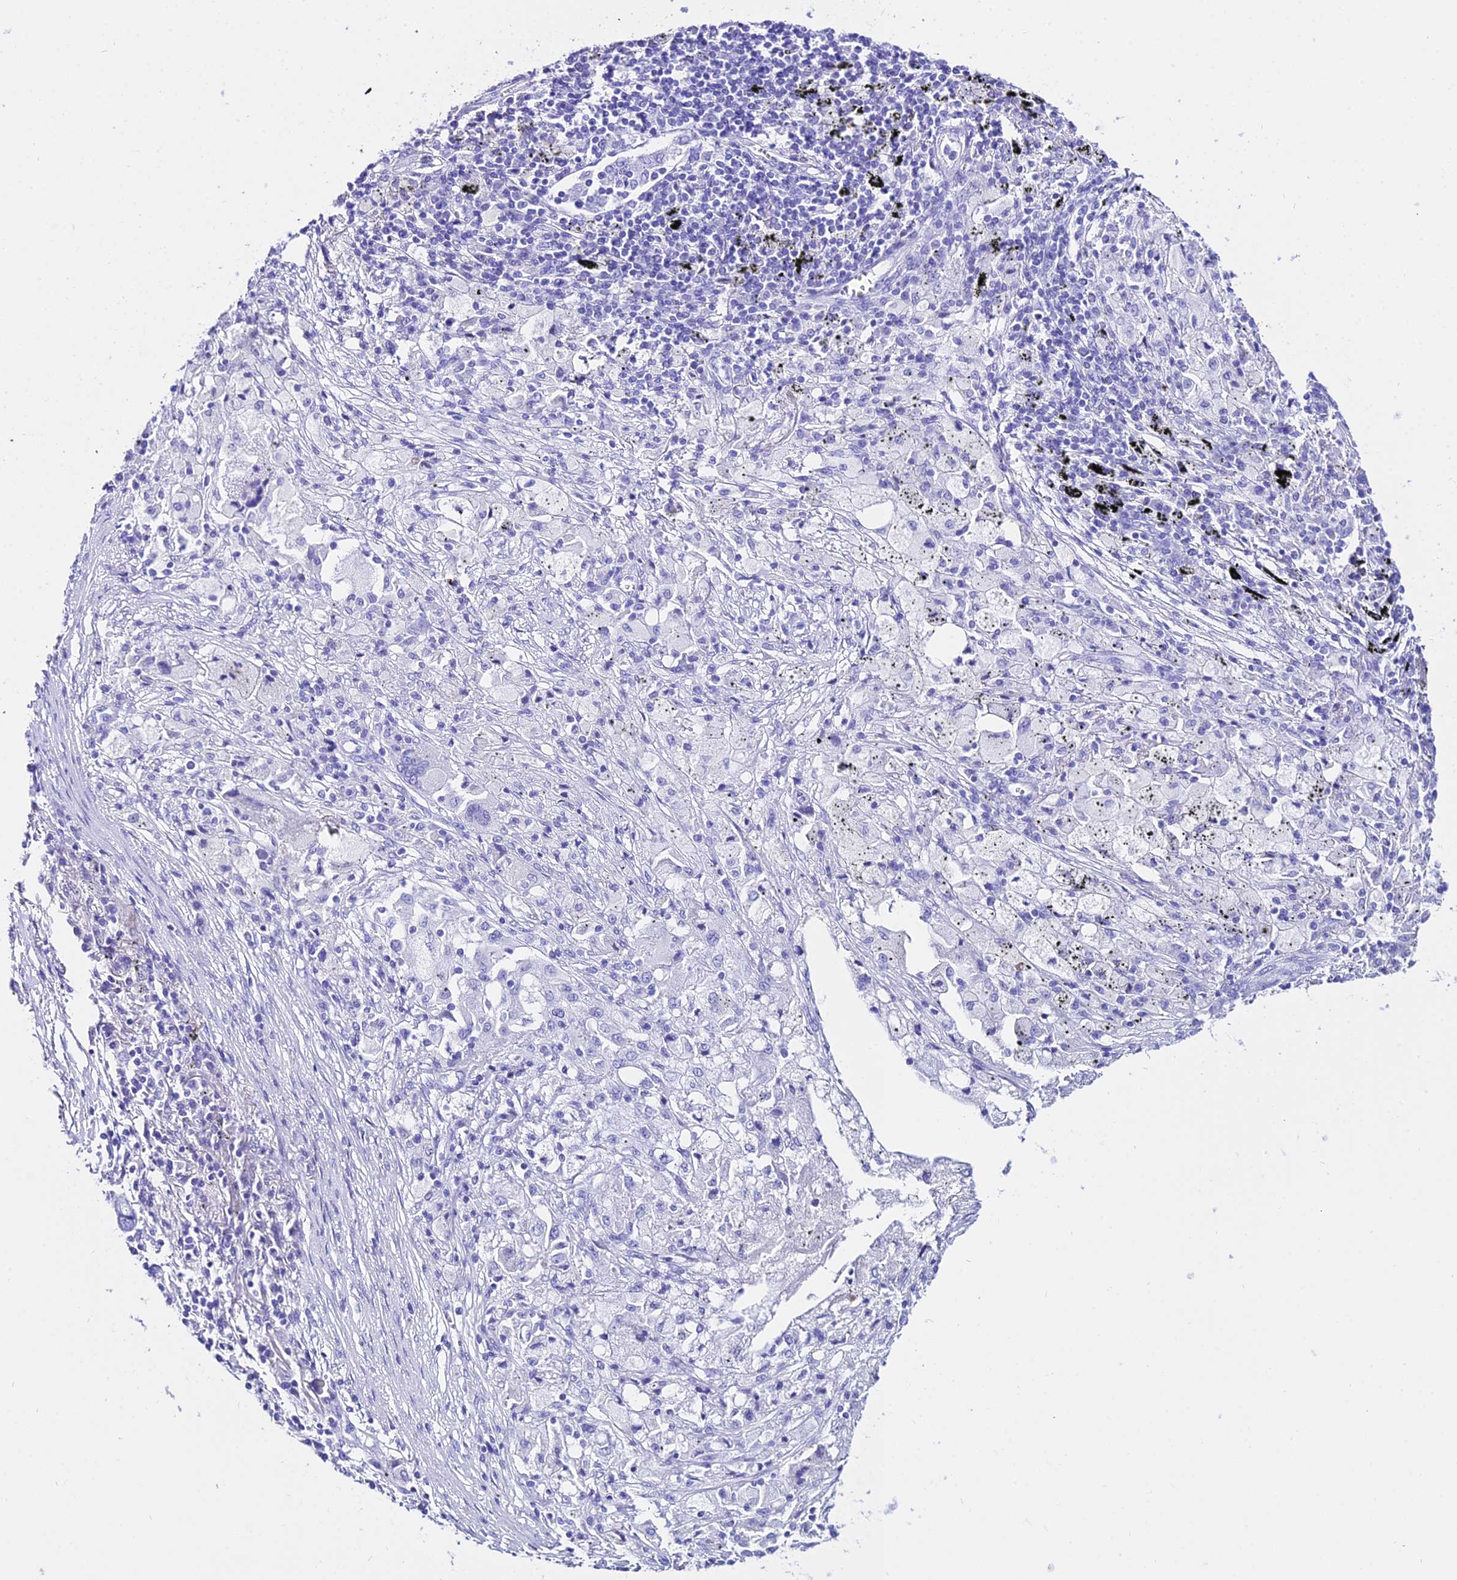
{"staining": {"intensity": "negative", "quantity": "none", "location": "none"}, "tissue": "lung cancer", "cell_type": "Tumor cells", "image_type": "cancer", "snomed": [{"axis": "morphology", "description": "Squamous cell carcinoma, NOS"}, {"axis": "topography", "description": "Lung"}], "caption": "There is no significant staining in tumor cells of lung squamous cell carcinoma.", "gene": "TRMT44", "patient": {"sex": "female", "age": 63}}